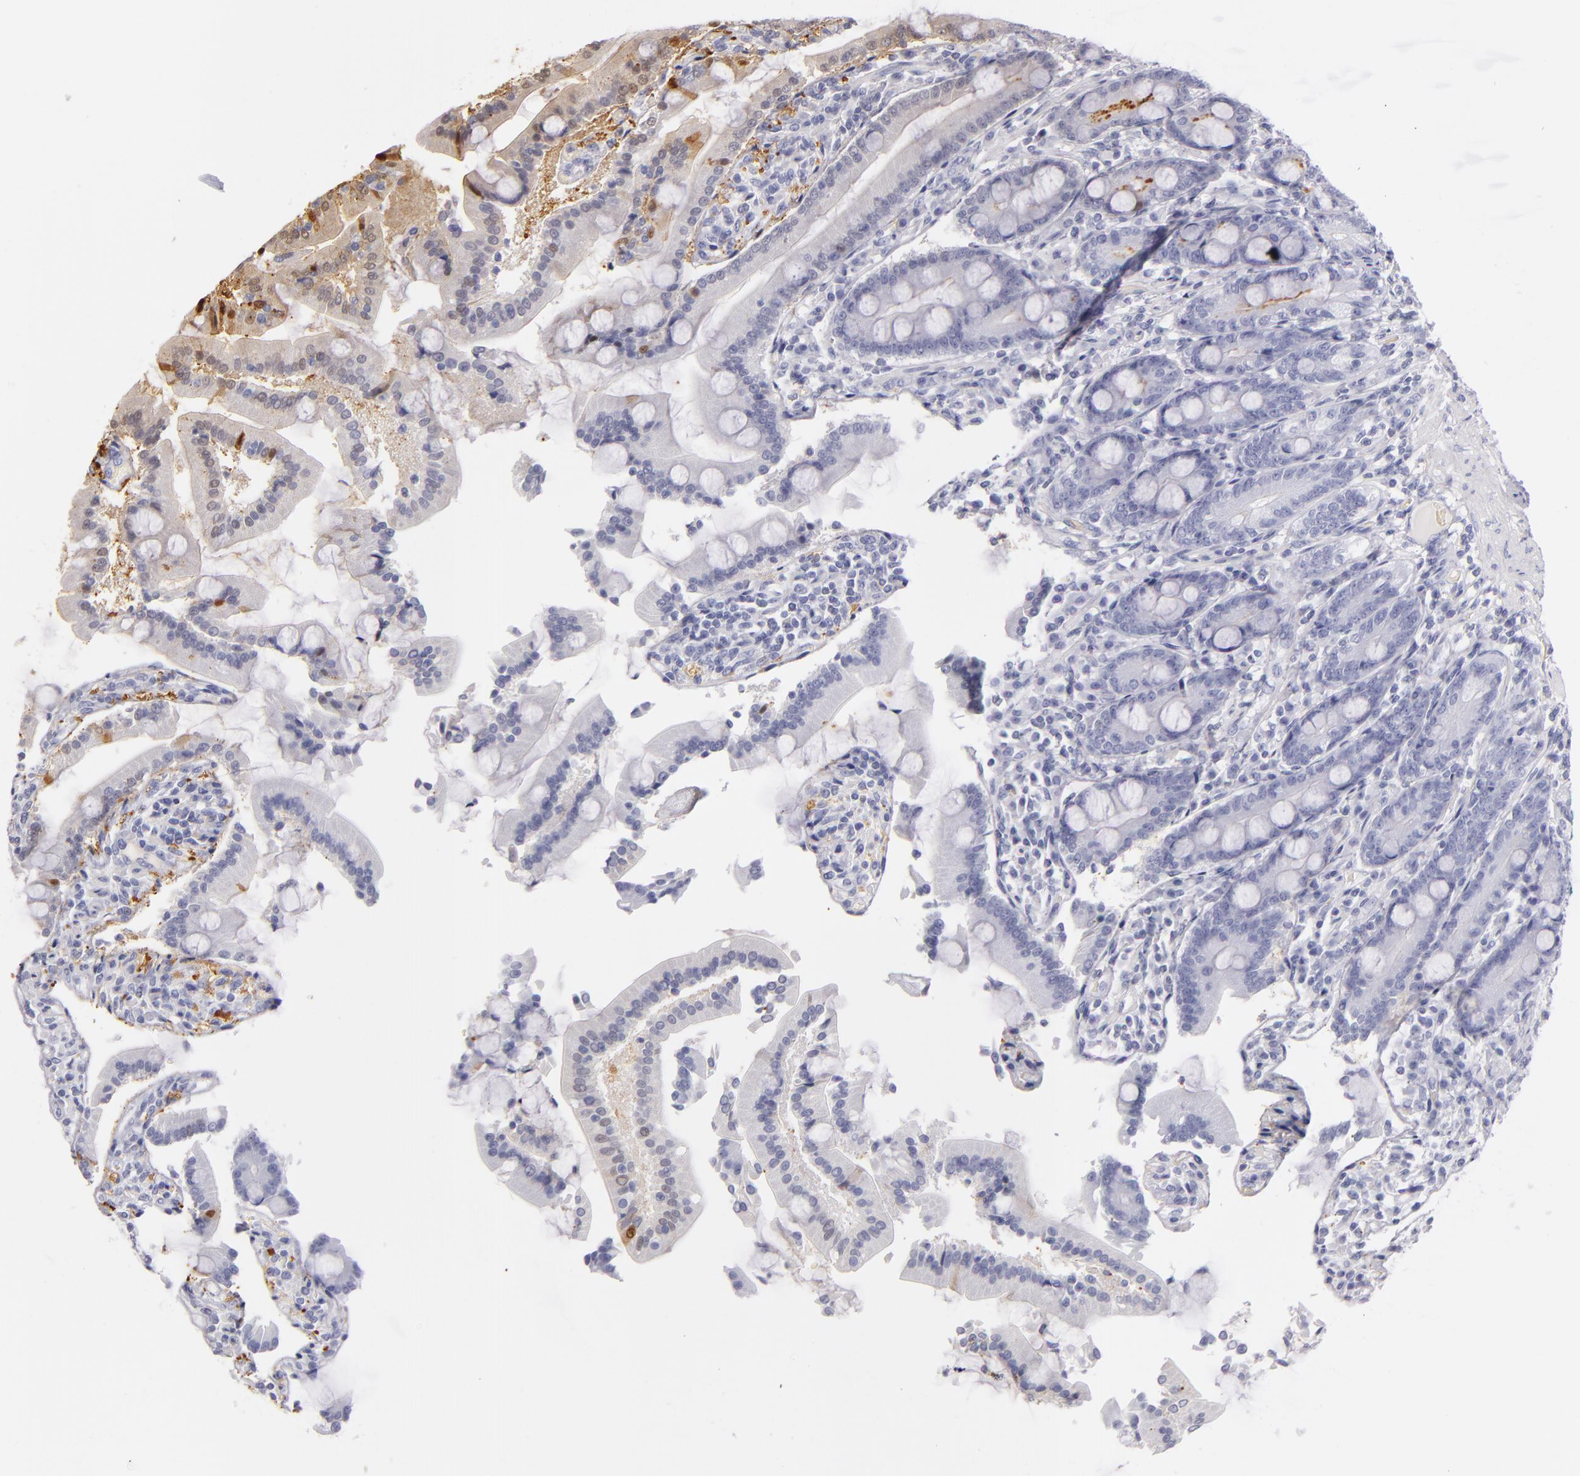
{"staining": {"intensity": "moderate", "quantity": "<25%", "location": "cytoplasmic/membranous"}, "tissue": "duodenum", "cell_type": "Glandular cells", "image_type": "normal", "snomed": [{"axis": "morphology", "description": "Normal tissue, NOS"}, {"axis": "topography", "description": "Duodenum"}], "caption": "Immunohistochemical staining of unremarkable duodenum displays moderate cytoplasmic/membranous protein expression in approximately <25% of glandular cells.", "gene": "FABP1", "patient": {"sex": "female", "age": 64}}